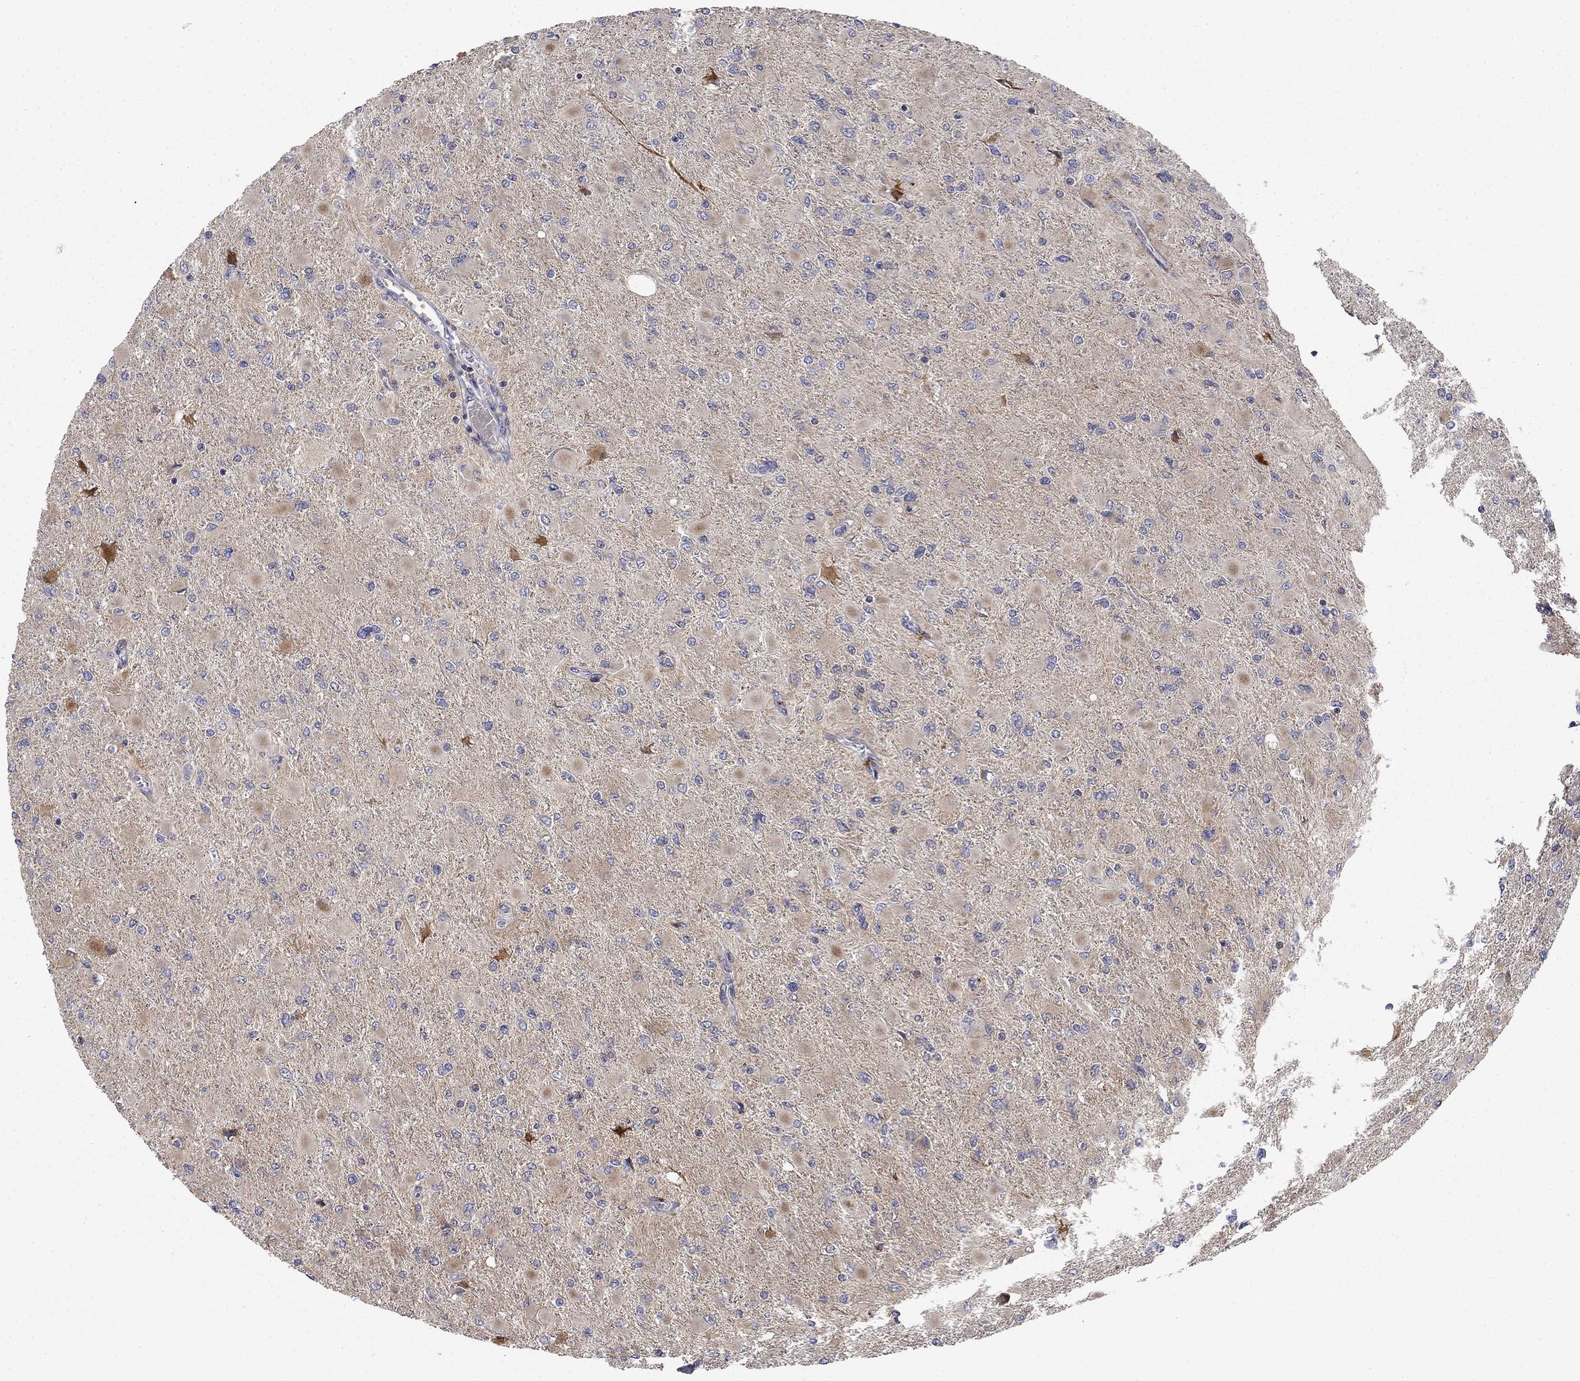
{"staining": {"intensity": "weak", "quantity": "<25%", "location": "cytoplasmic/membranous"}, "tissue": "glioma", "cell_type": "Tumor cells", "image_type": "cancer", "snomed": [{"axis": "morphology", "description": "Glioma, malignant, High grade"}, {"axis": "topography", "description": "Cerebral cortex"}], "caption": "Tumor cells show no significant positivity in glioma.", "gene": "MMAA", "patient": {"sex": "female", "age": 36}}